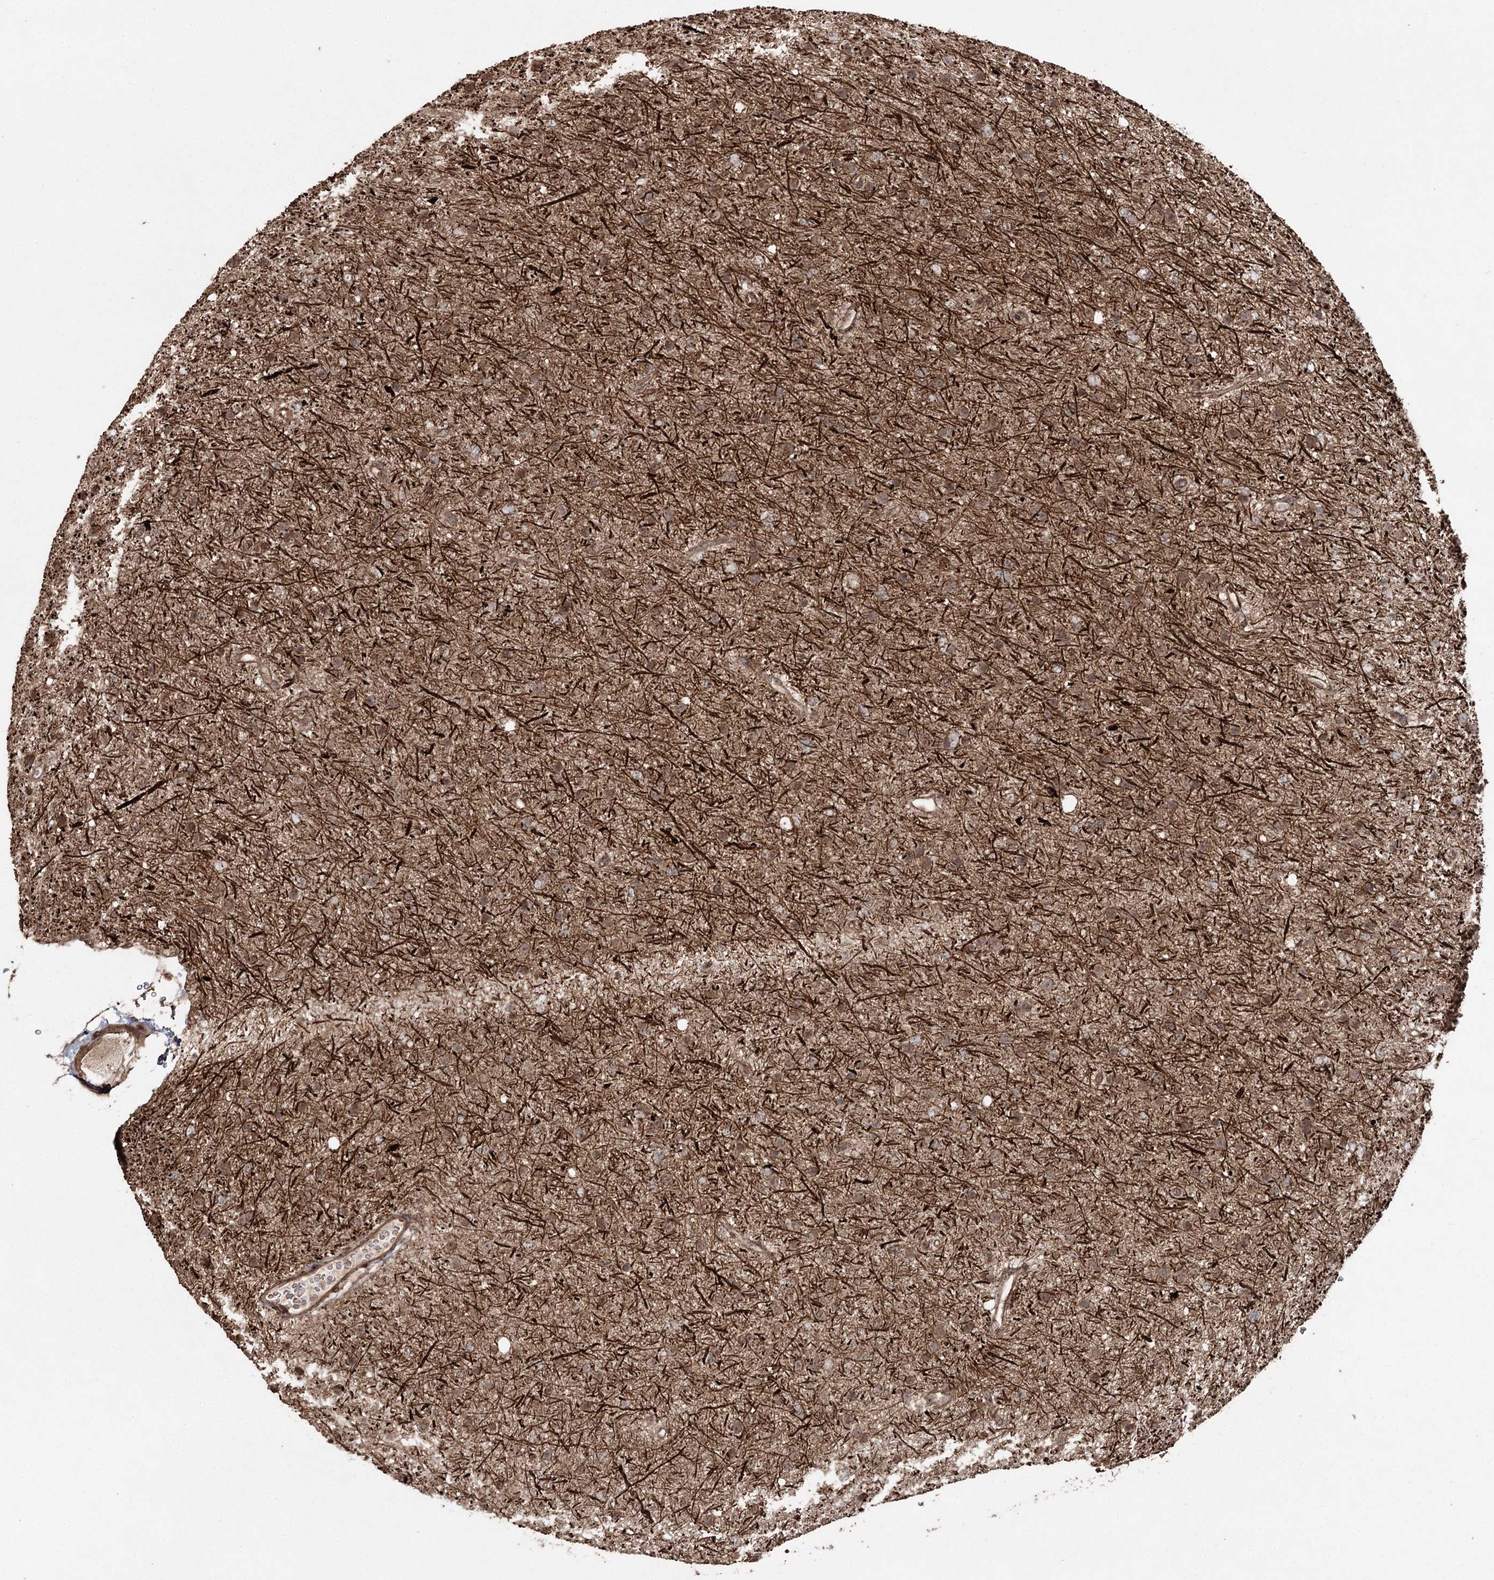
{"staining": {"intensity": "moderate", "quantity": ">75%", "location": "cytoplasmic/membranous"}, "tissue": "glioma", "cell_type": "Tumor cells", "image_type": "cancer", "snomed": [{"axis": "morphology", "description": "Glioma, malignant, Low grade"}, {"axis": "topography", "description": "Cerebral cortex"}], "caption": "The photomicrograph demonstrates a brown stain indicating the presence of a protein in the cytoplasmic/membranous of tumor cells in glioma.", "gene": "SLF2", "patient": {"sex": "female", "age": 39}}